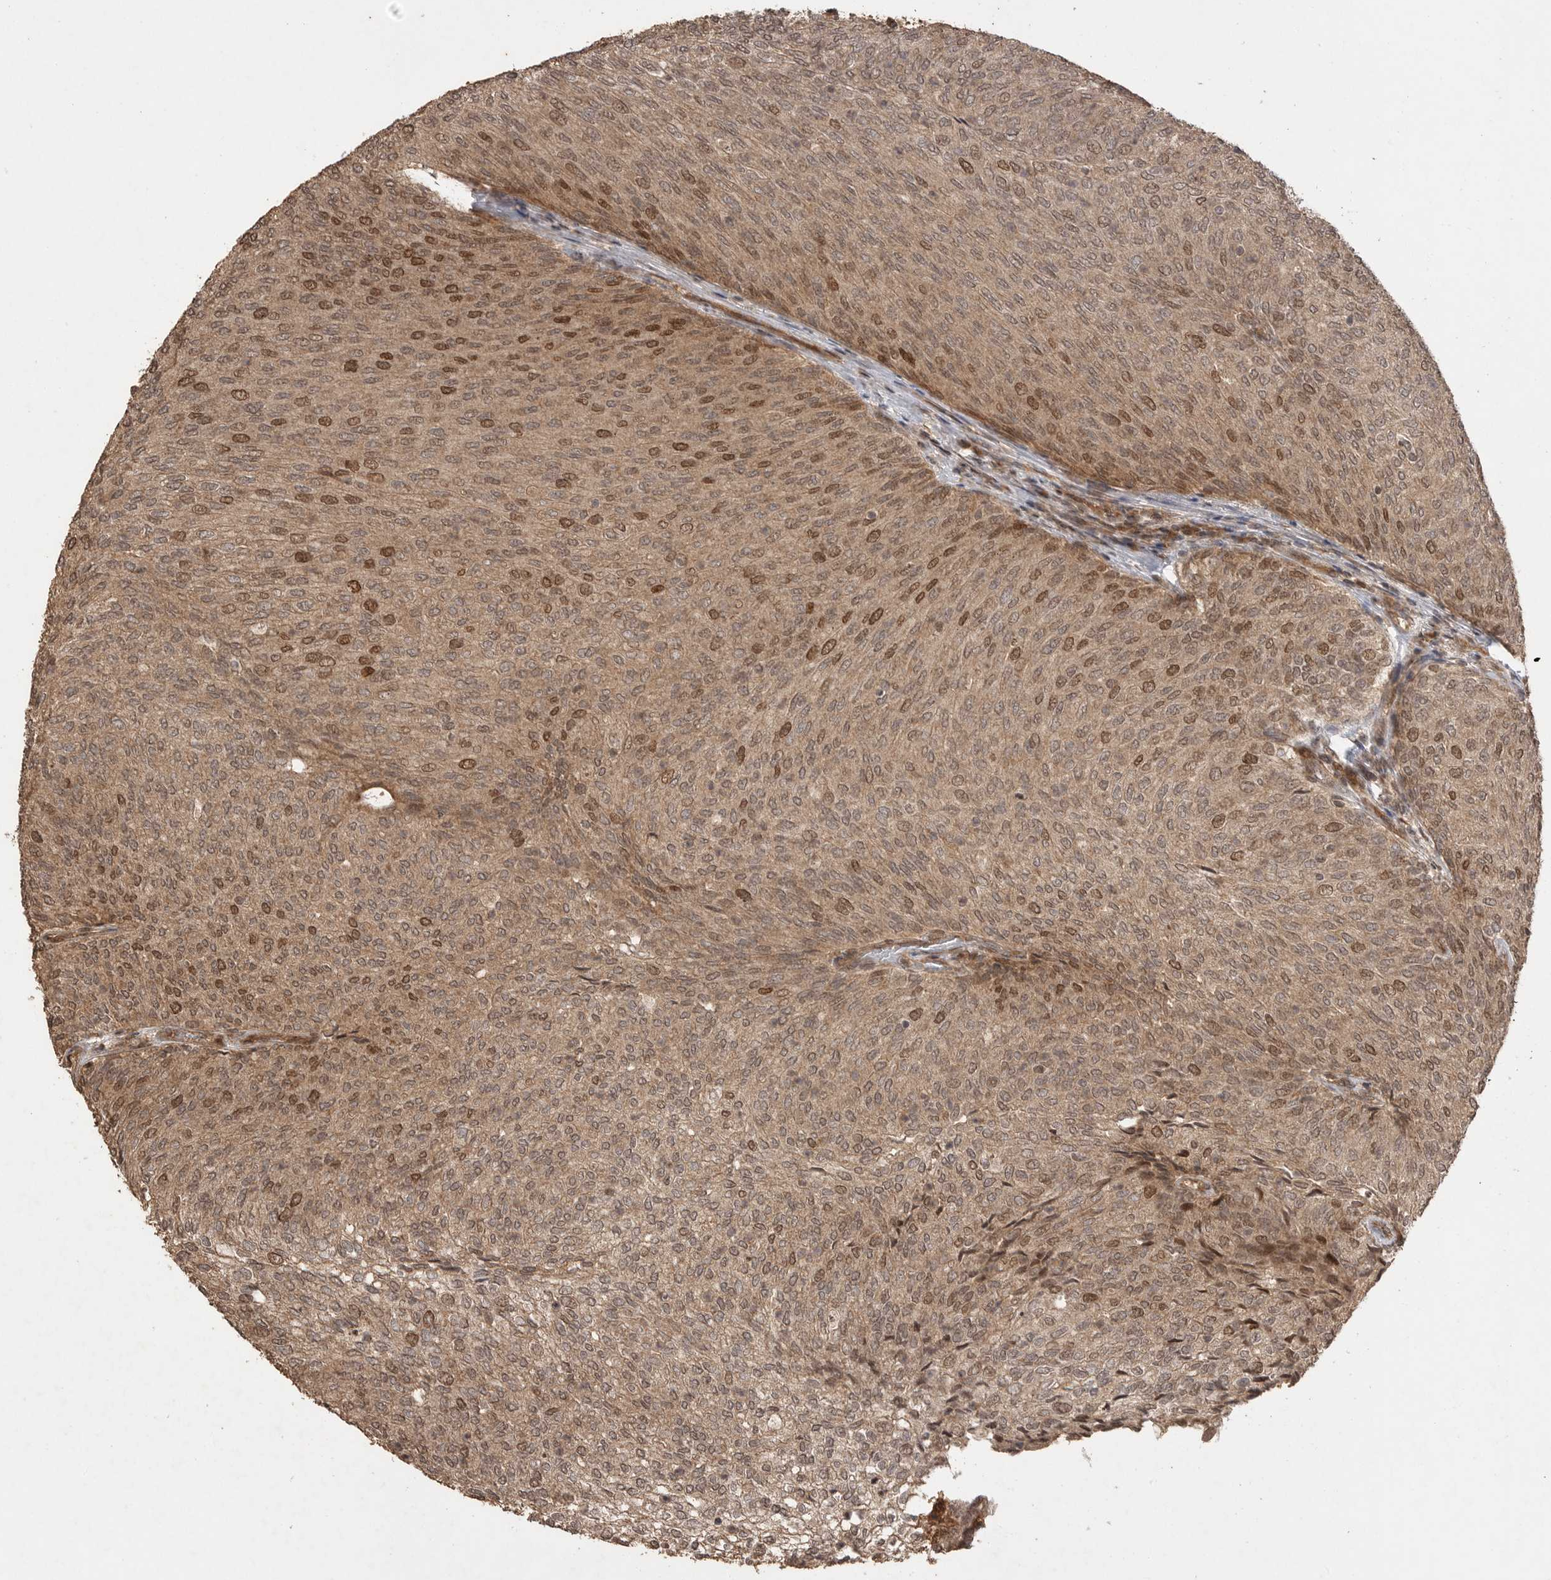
{"staining": {"intensity": "moderate", "quantity": ">75%", "location": "cytoplasmic/membranous,nuclear"}, "tissue": "urothelial cancer", "cell_type": "Tumor cells", "image_type": "cancer", "snomed": [{"axis": "morphology", "description": "Urothelial carcinoma, Low grade"}, {"axis": "topography", "description": "Urinary bladder"}], "caption": "The histopathology image reveals a brown stain indicating the presence of a protein in the cytoplasmic/membranous and nuclear of tumor cells in urothelial cancer.", "gene": "BOC", "patient": {"sex": "female", "age": 79}}